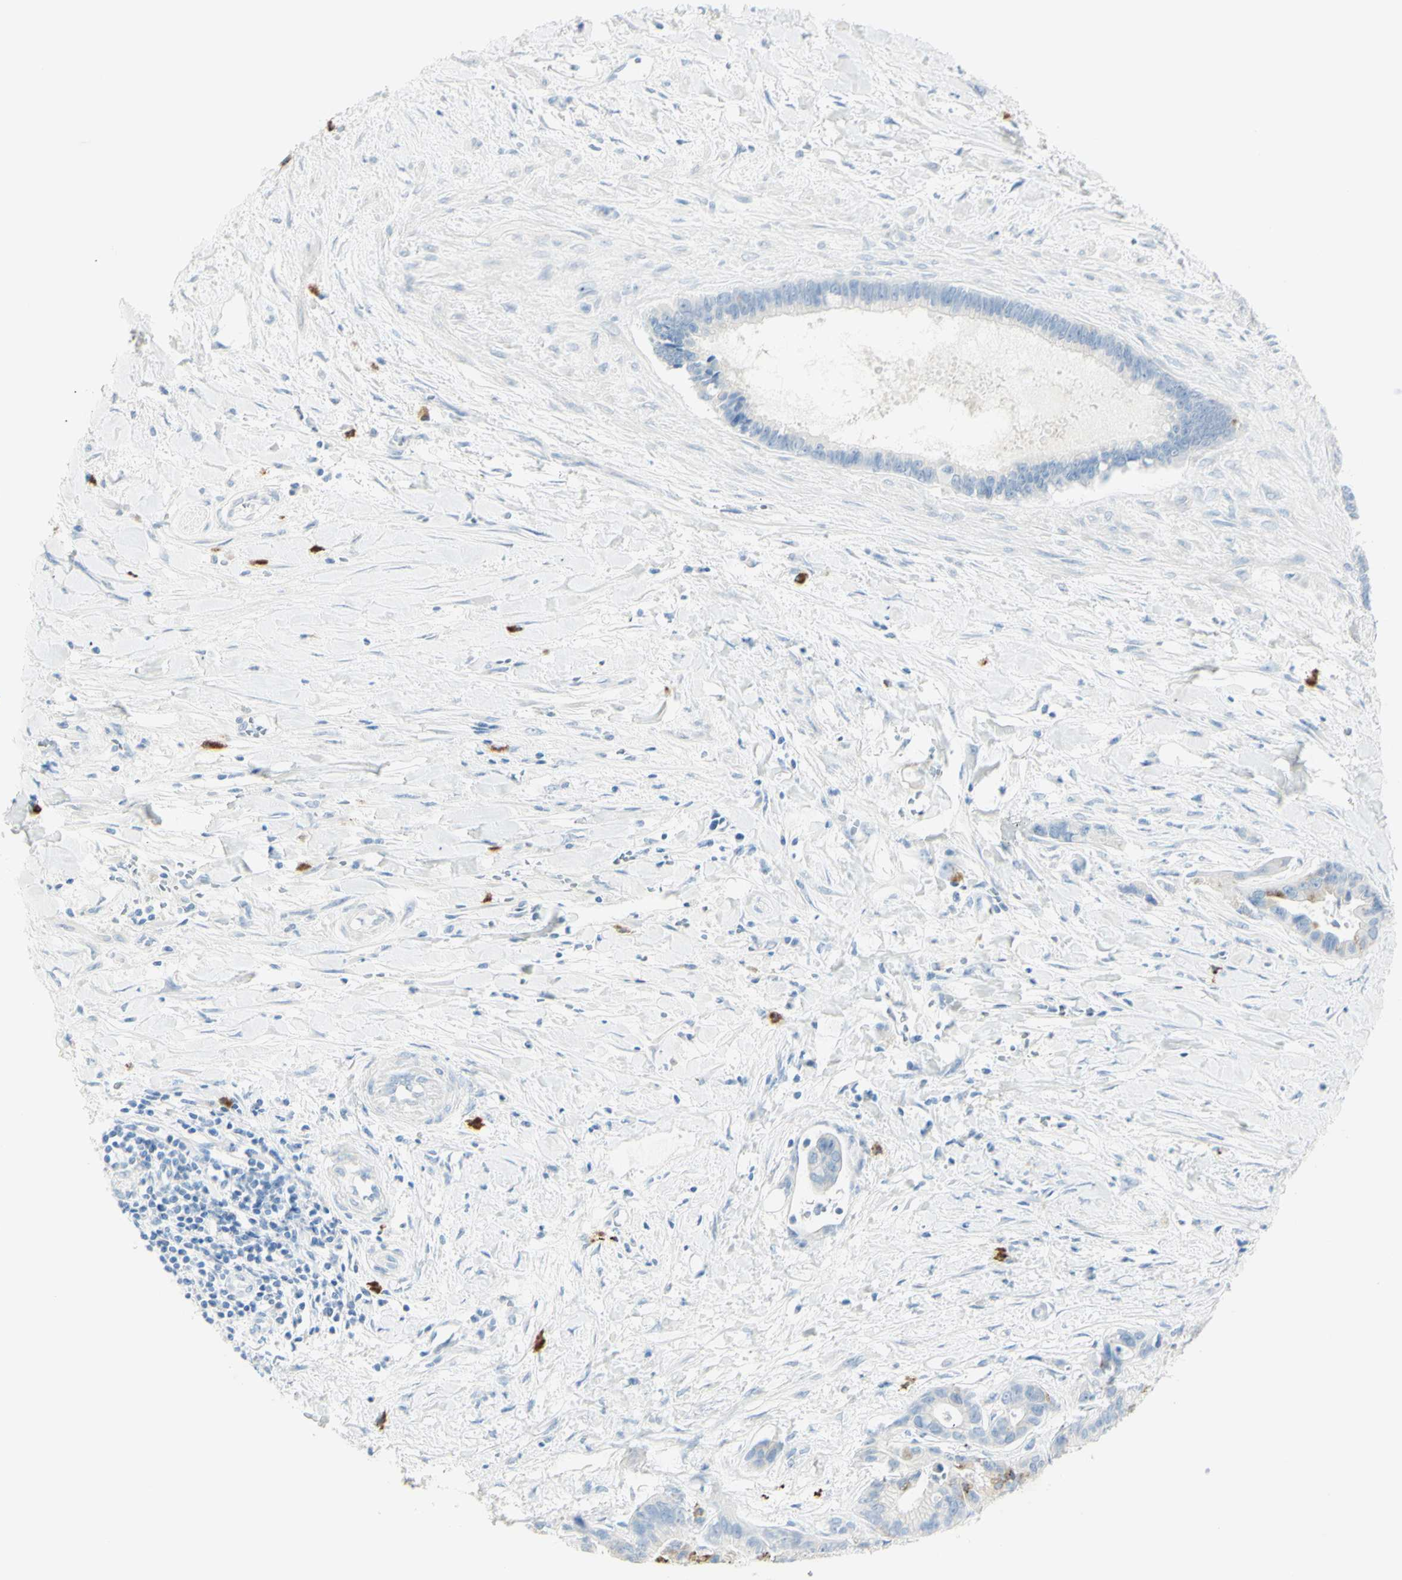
{"staining": {"intensity": "negative", "quantity": "none", "location": "none"}, "tissue": "liver cancer", "cell_type": "Tumor cells", "image_type": "cancer", "snomed": [{"axis": "morphology", "description": "Cholangiocarcinoma"}, {"axis": "topography", "description": "Liver"}], "caption": "This image is of liver cancer (cholangiocarcinoma) stained with IHC to label a protein in brown with the nuclei are counter-stained blue. There is no staining in tumor cells.", "gene": "LETM1", "patient": {"sex": "female", "age": 65}}